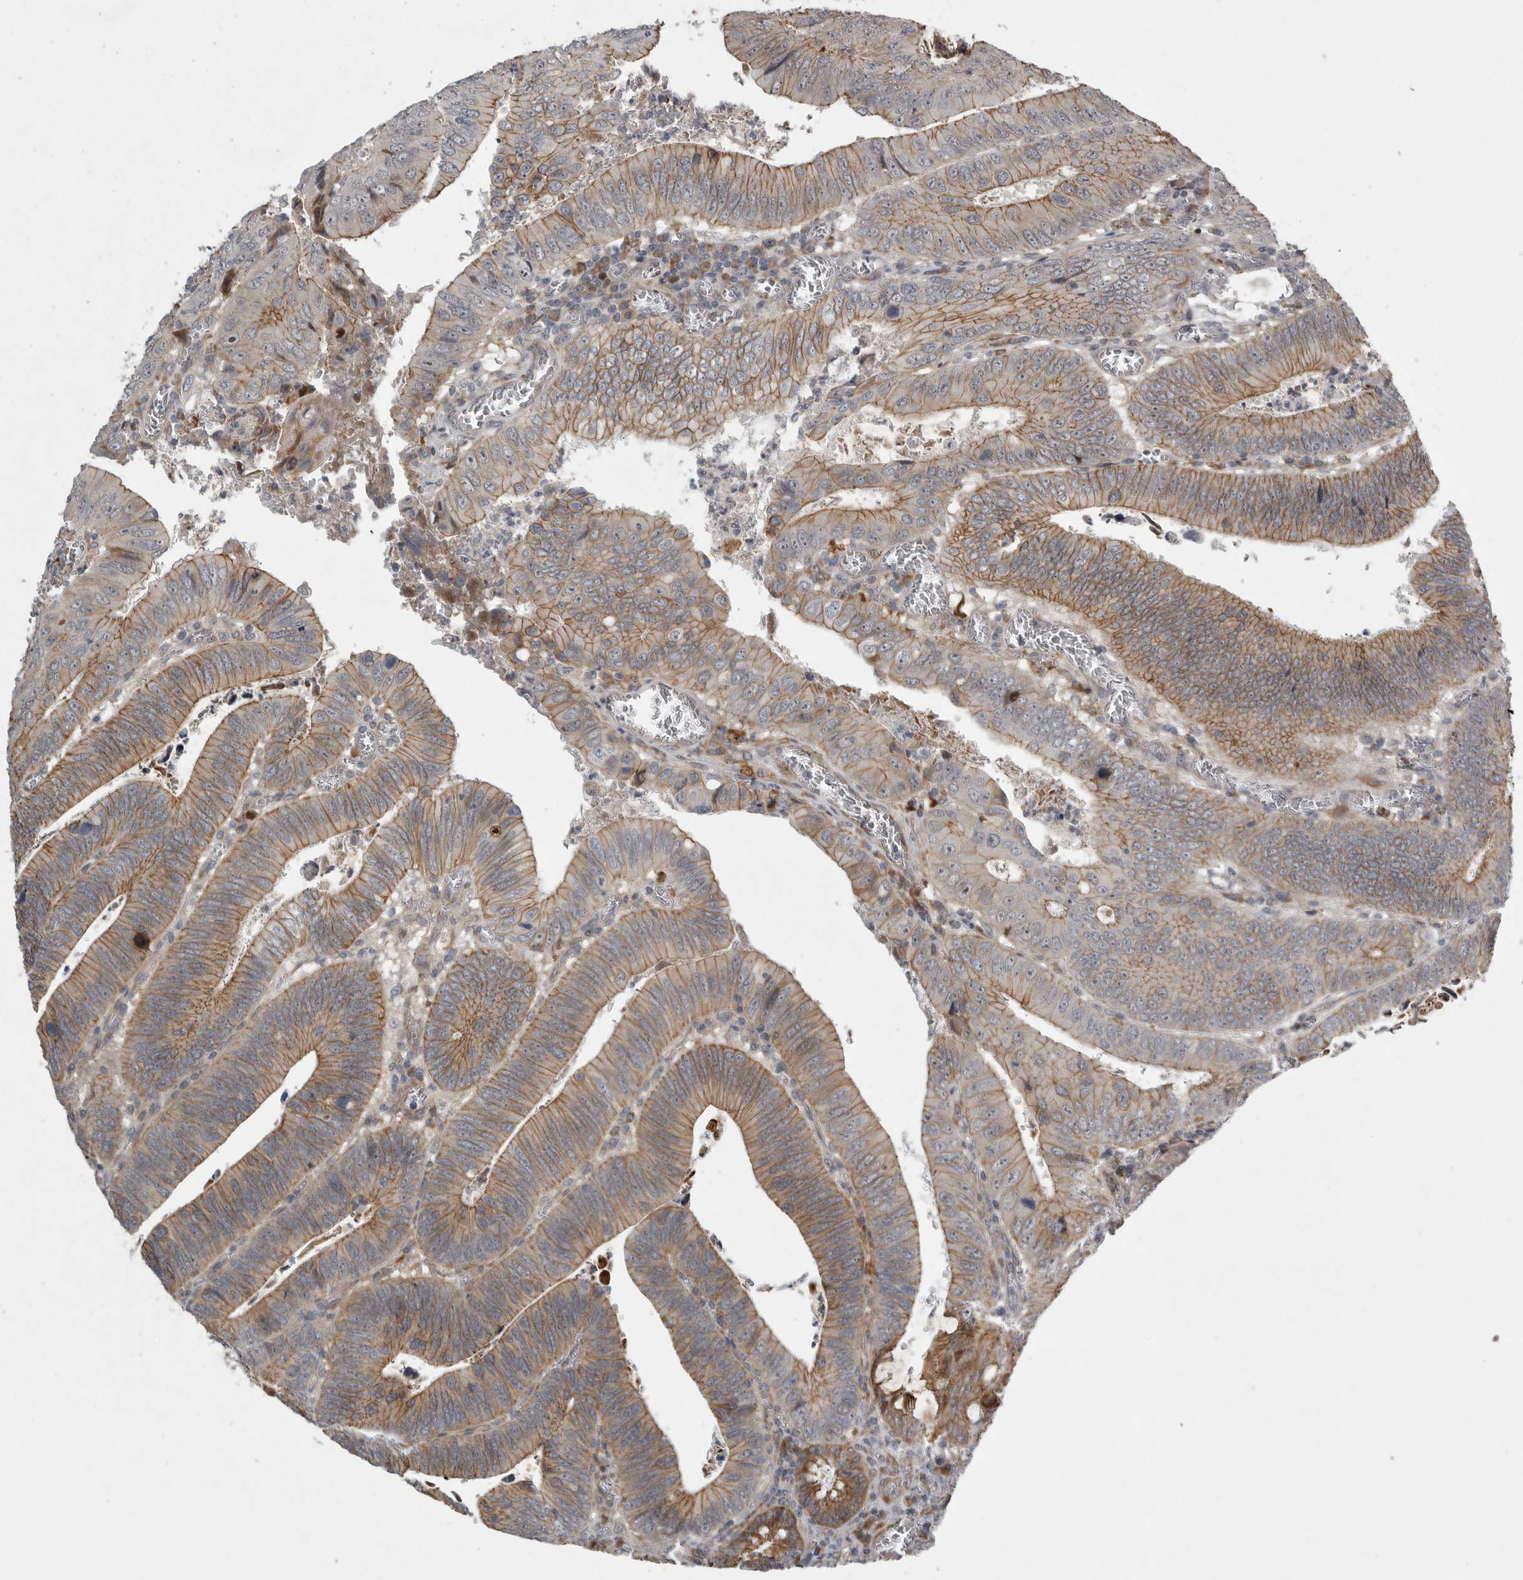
{"staining": {"intensity": "moderate", "quantity": ">75%", "location": "cytoplasmic/membranous"}, "tissue": "colorectal cancer", "cell_type": "Tumor cells", "image_type": "cancer", "snomed": [{"axis": "morphology", "description": "Inflammation, NOS"}, {"axis": "morphology", "description": "Adenocarcinoma, NOS"}, {"axis": "topography", "description": "Colon"}], "caption": "Moderate cytoplasmic/membranous expression is identified in approximately >75% of tumor cells in colorectal cancer (adenocarcinoma).", "gene": "MPDZ", "patient": {"sex": "male", "age": 72}}